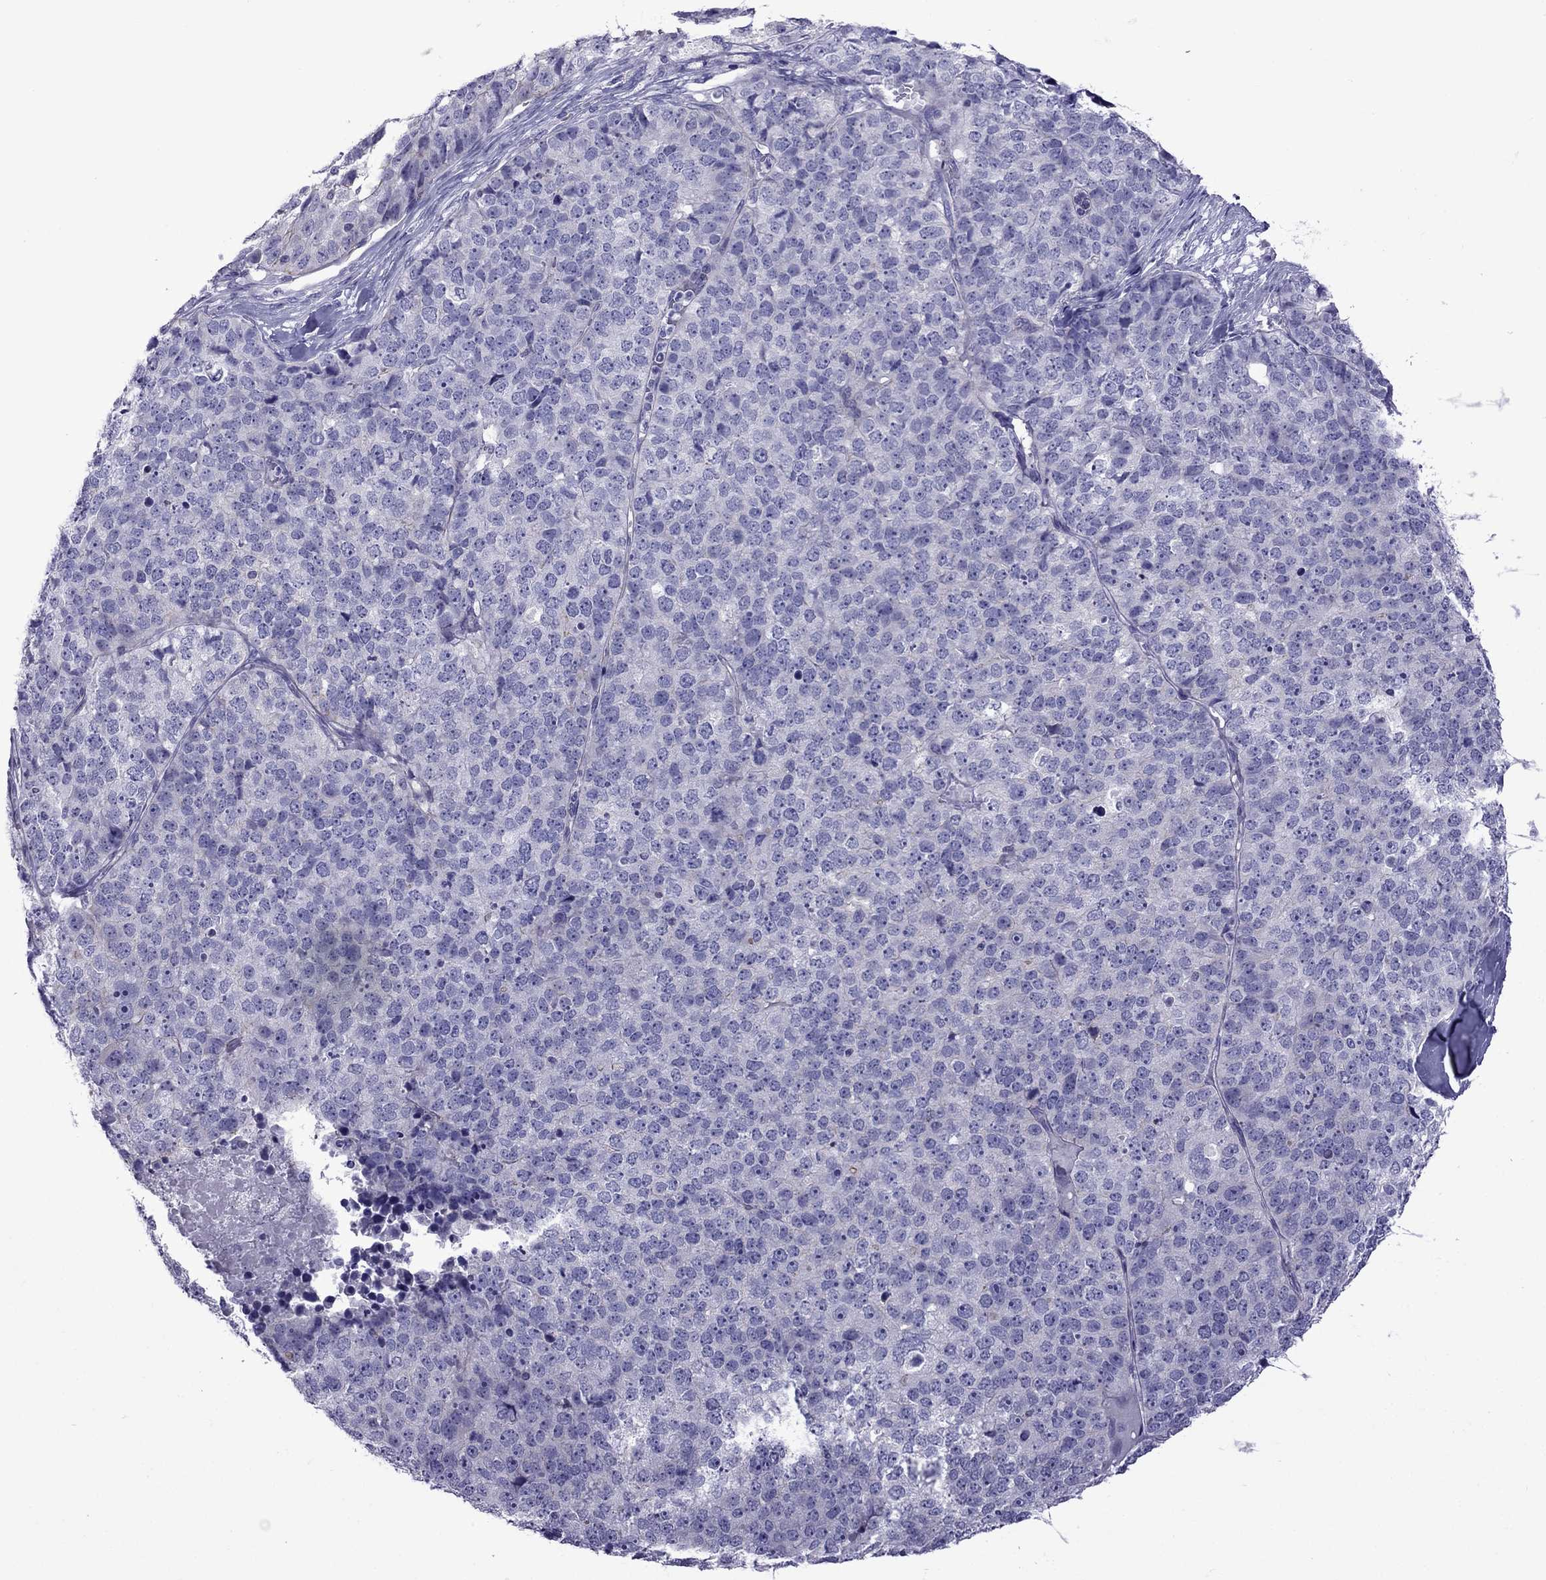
{"staining": {"intensity": "negative", "quantity": "none", "location": "none"}, "tissue": "stomach cancer", "cell_type": "Tumor cells", "image_type": "cancer", "snomed": [{"axis": "morphology", "description": "Adenocarcinoma, NOS"}, {"axis": "topography", "description": "Stomach"}], "caption": "Tumor cells show no significant protein staining in stomach adenocarcinoma. (DAB (3,3'-diaminobenzidine) immunohistochemistry, high magnification).", "gene": "MYL11", "patient": {"sex": "male", "age": 69}}